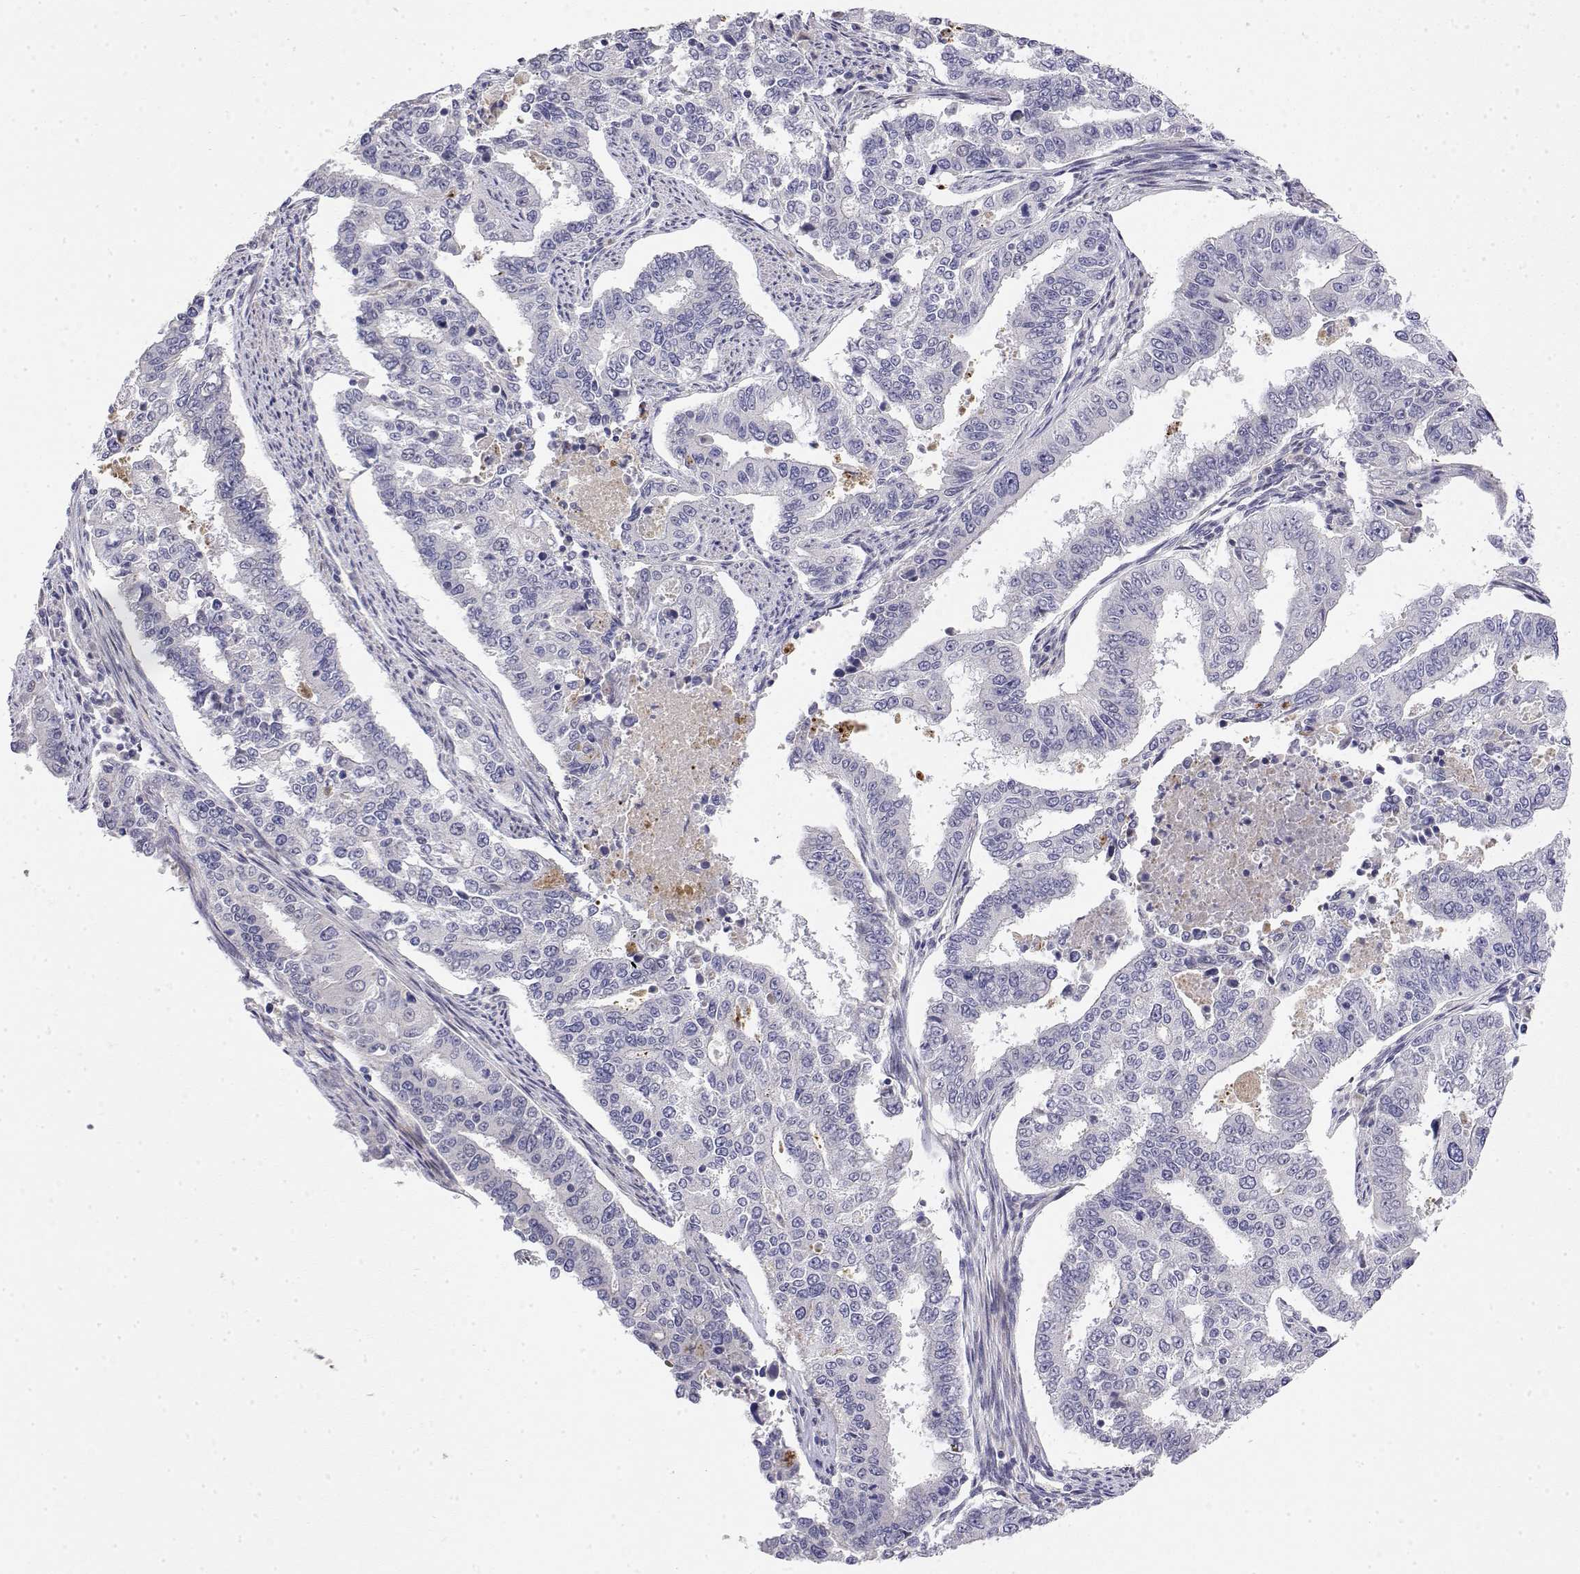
{"staining": {"intensity": "negative", "quantity": "none", "location": "none"}, "tissue": "endometrial cancer", "cell_type": "Tumor cells", "image_type": "cancer", "snomed": [{"axis": "morphology", "description": "Adenocarcinoma, NOS"}, {"axis": "topography", "description": "Uterus"}], "caption": "Protein analysis of endometrial adenocarcinoma demonstrates no significant staining in tumor cells. (DAB (3,3'-diaminobenzidine) immunohistochemistry (IHC) visualized using brightfield microscopy, high magnification).", "gene": "GGACT", "patient": {"sex": "female", "age": 59}}